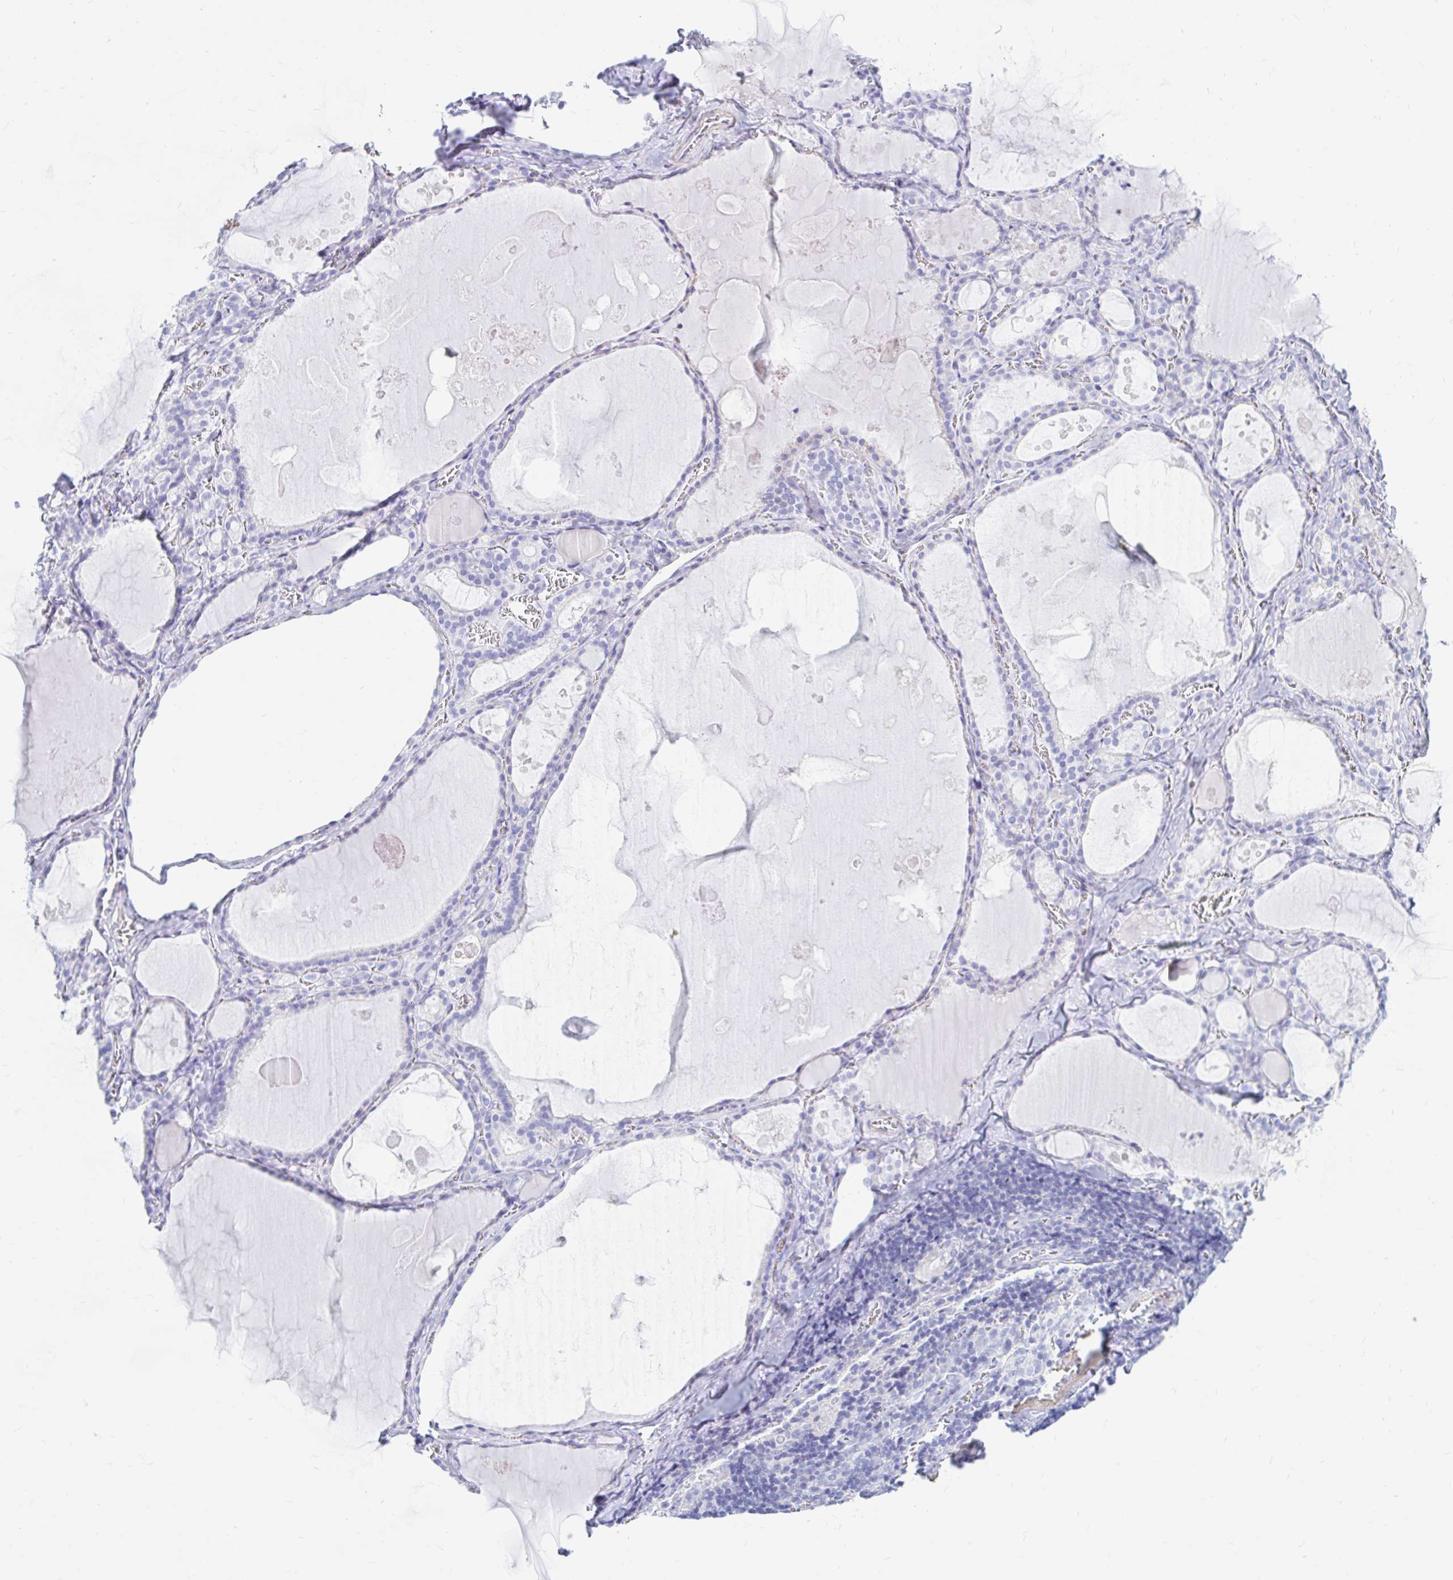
{"staining": {"intensity": "negative", "quantity": "none", "location": "none"}, "tissue": "thyroid gland", "cell_type": "Glandular cells", "image_type": "normal", "snomed": [{"axis": "morphology", "description": "Normal tissue, NOS"}, {"axis": "topography", "description": "Thyroid gland"}], "caption": "Protein analysis of benign thyroid gland reveals no significant expression in glandular cells. The staining was performed using DAB (3,3'-diaminobenzidine) to visualize the protein expression in brown, while the nuclei were stained in blue with hematoxylin (Magnification: 20x).", "gene": "PPP1R1B", "patient": {"sex": "male", "age": 56}}